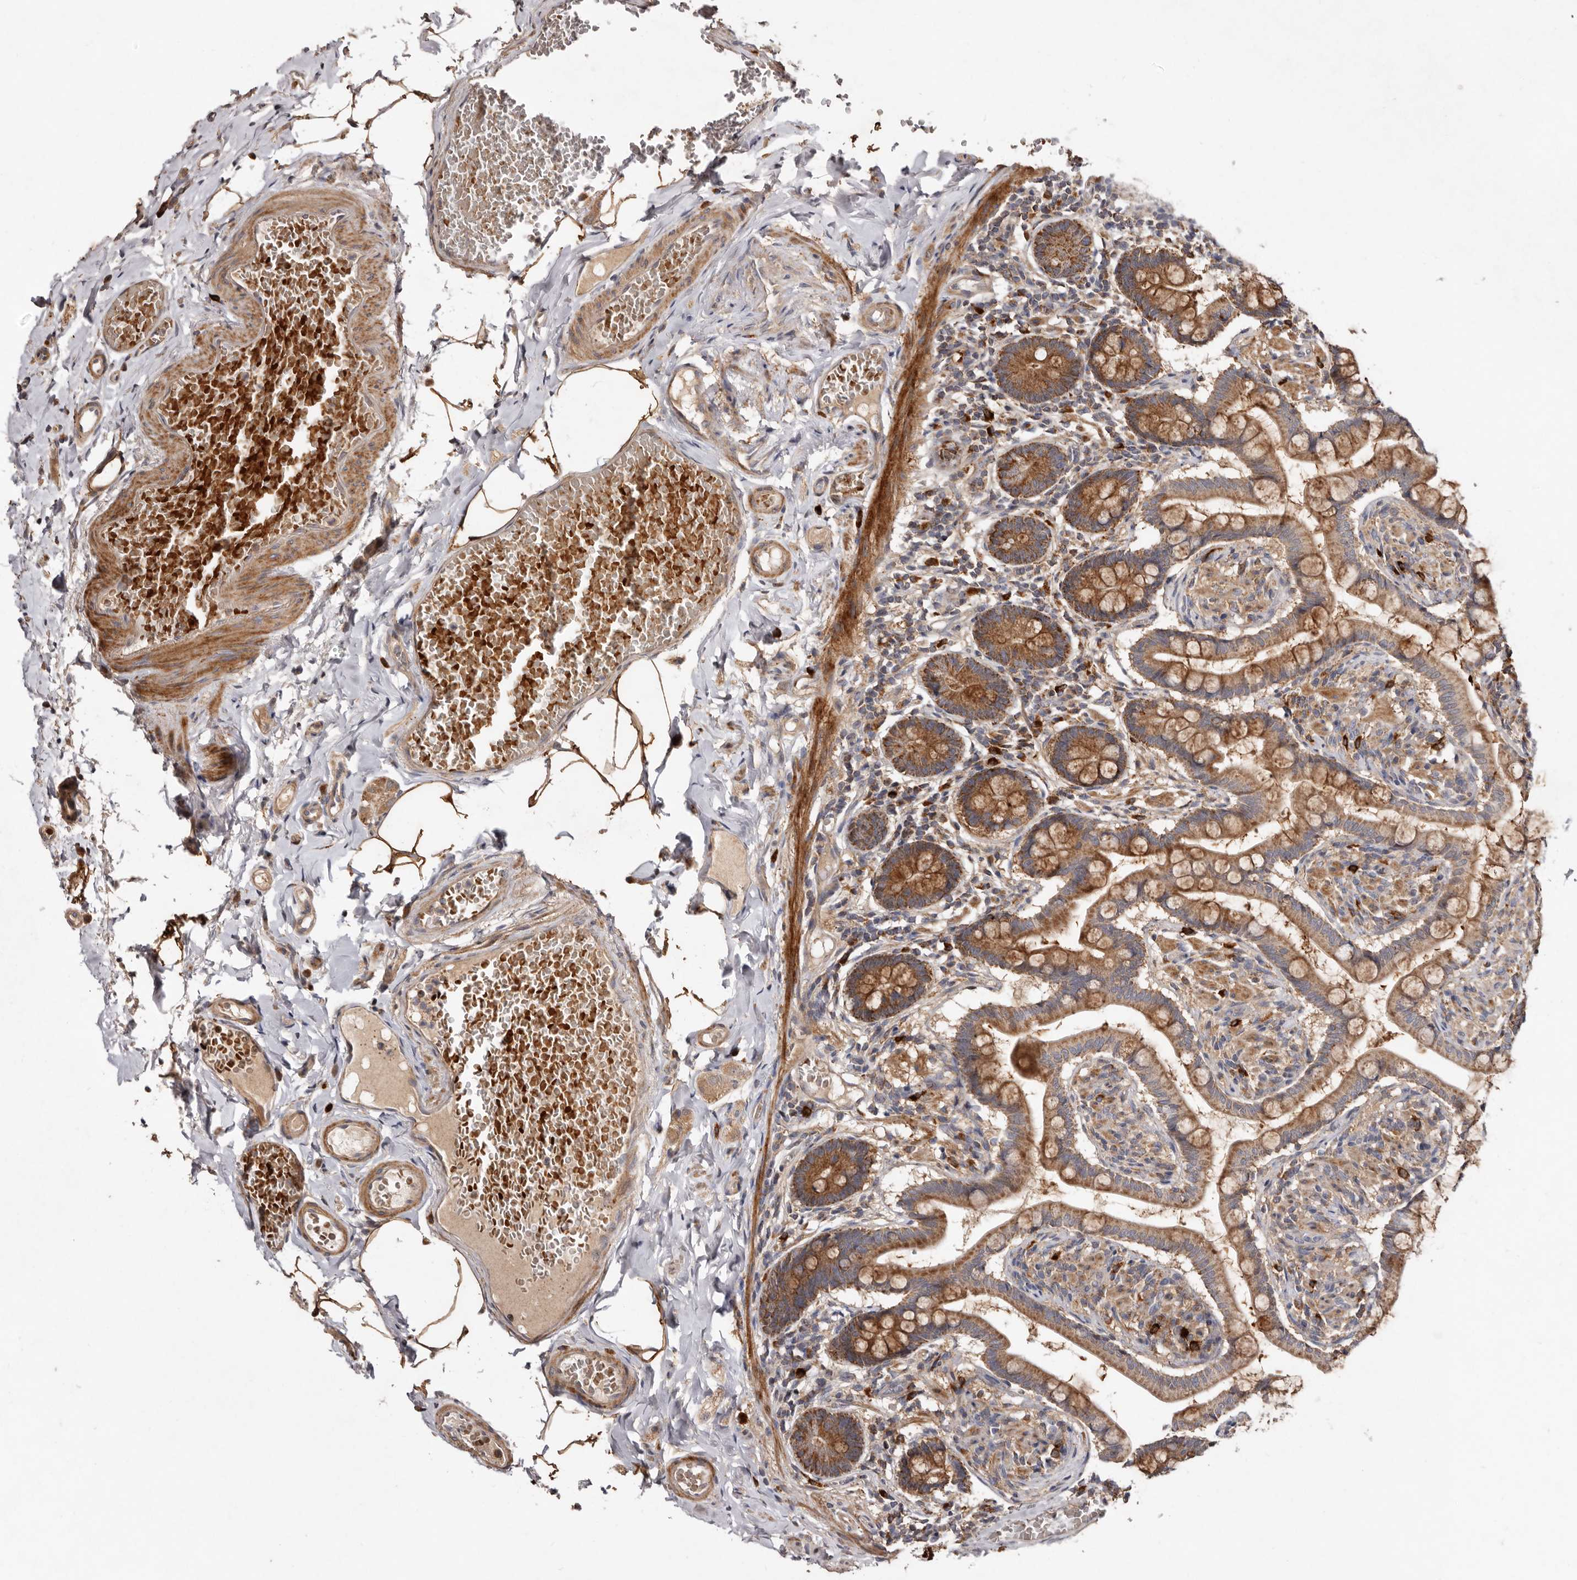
{"staining": {"intensity": "moderate", "quantity": ">75%", "location": "cytoplasmic/membranous"}, "tissue": "small intestine", "cell_type": "Glandular cells", "image_type": "normal", "snomed": [{"axis": "morphology", "description": "Normal tissue, NOS"}, {"axis": "topography", "description": "Small intestine"}], "caption": "Immunohistochemical staining of unremarkable small intestine demonstrates moderate cytoplasmic/membranous protein positivity in about >75% of glandular cells. The protein is stained brown, and the nuclei are stained in blue (DAB IHC with brightfield microscopy, high magnification).", "gene": "GOT1L1", "patient": {"sex": "male", "age": 41}}